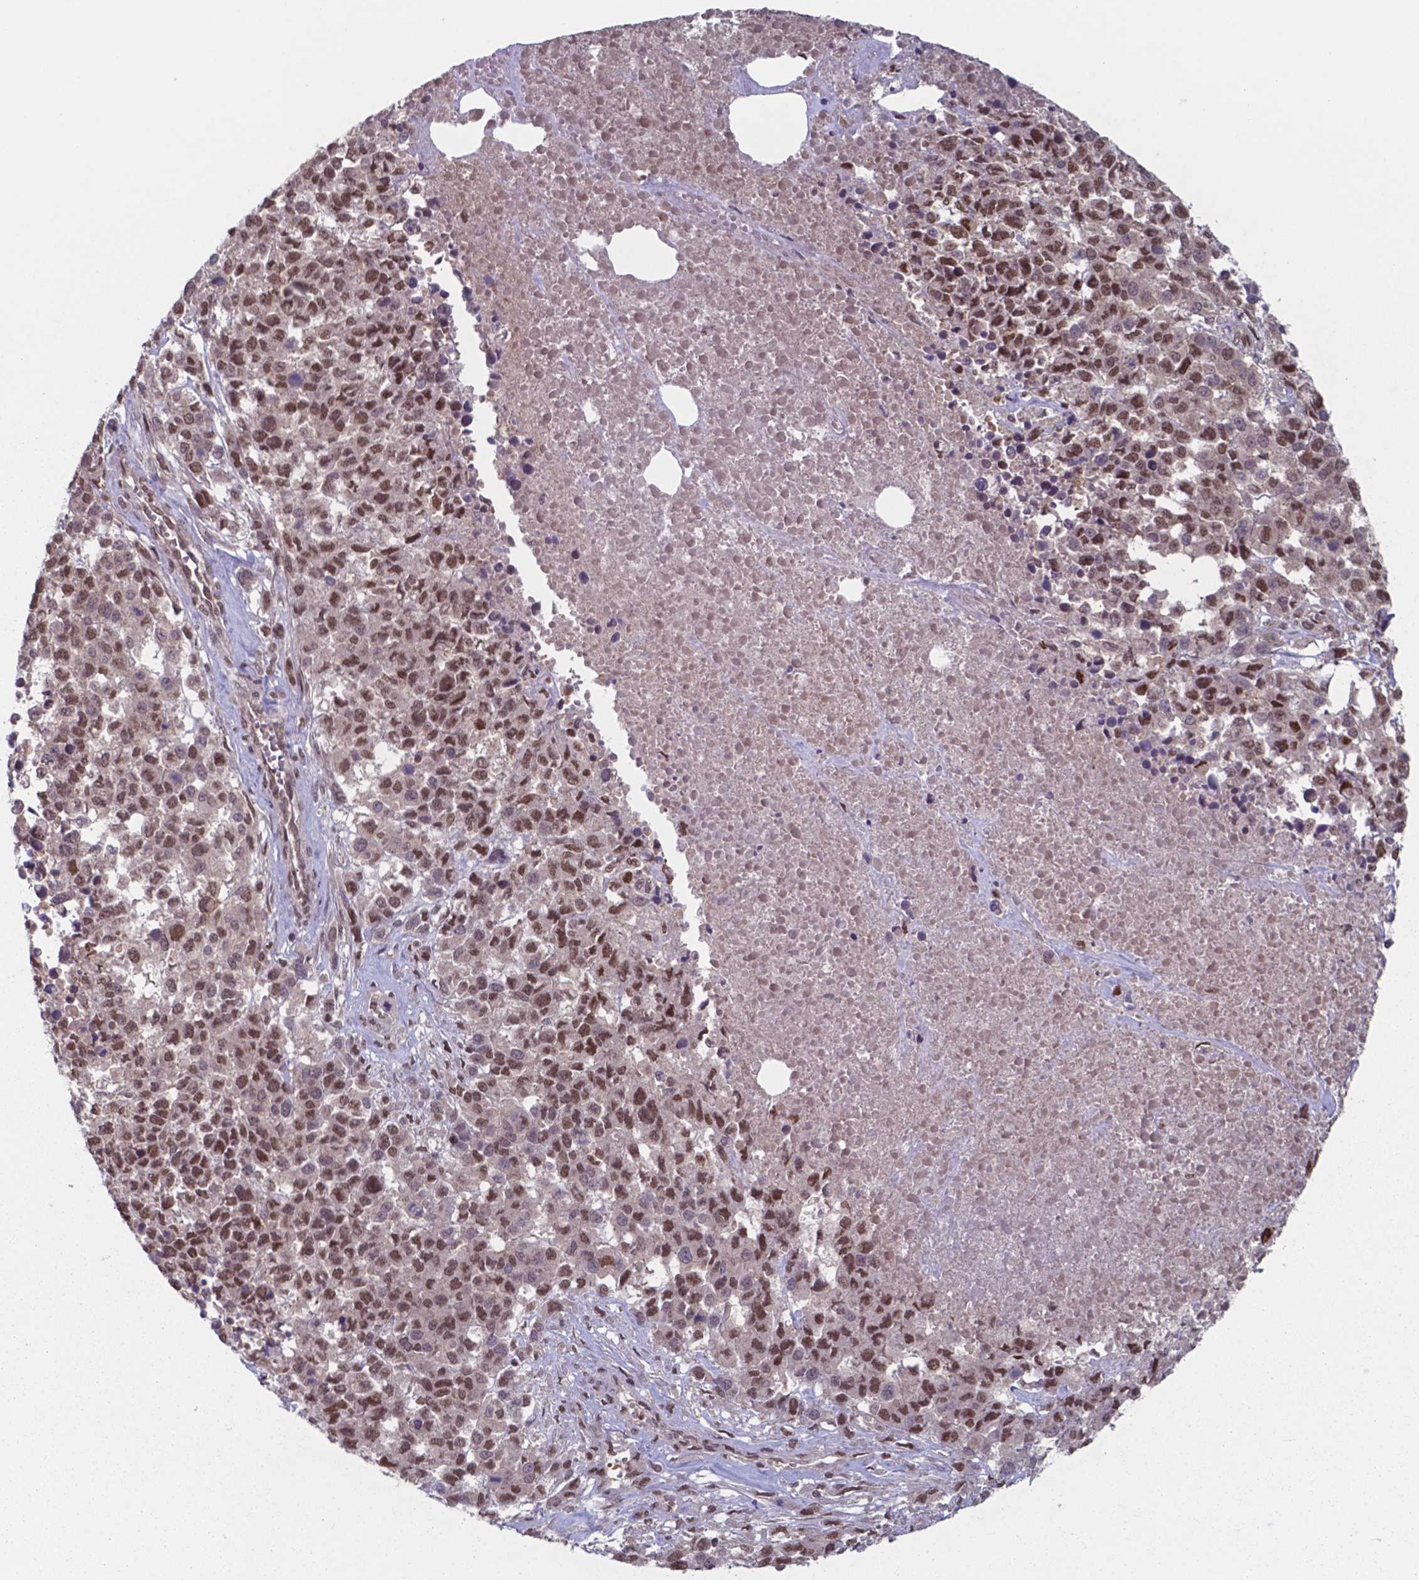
{"staining": {"intensity": "moderate", "quantity": ">75%", "location": "nuclear"}, "tissue": "melanoma", "cell_type": "Tumor cells", "image_type": "cancer", "snomed": [{"axis": "morphology", "description": "Malignant melanoma, Metastatic site"}, {"axis": "topography", "description": "Skin"}], "caption": "Immunohistochemistry (DAB (3,3'-diaminobenzidine)) staining of human melanoma displays moderate nuclear protein positivity in approximately >75% of tumor cells. Immunohistochemistry stains the protein of interest in brown and the nuclei are stained blue.", "gene": "UBA1", "patient": {"sex": "male", "age": 84}}